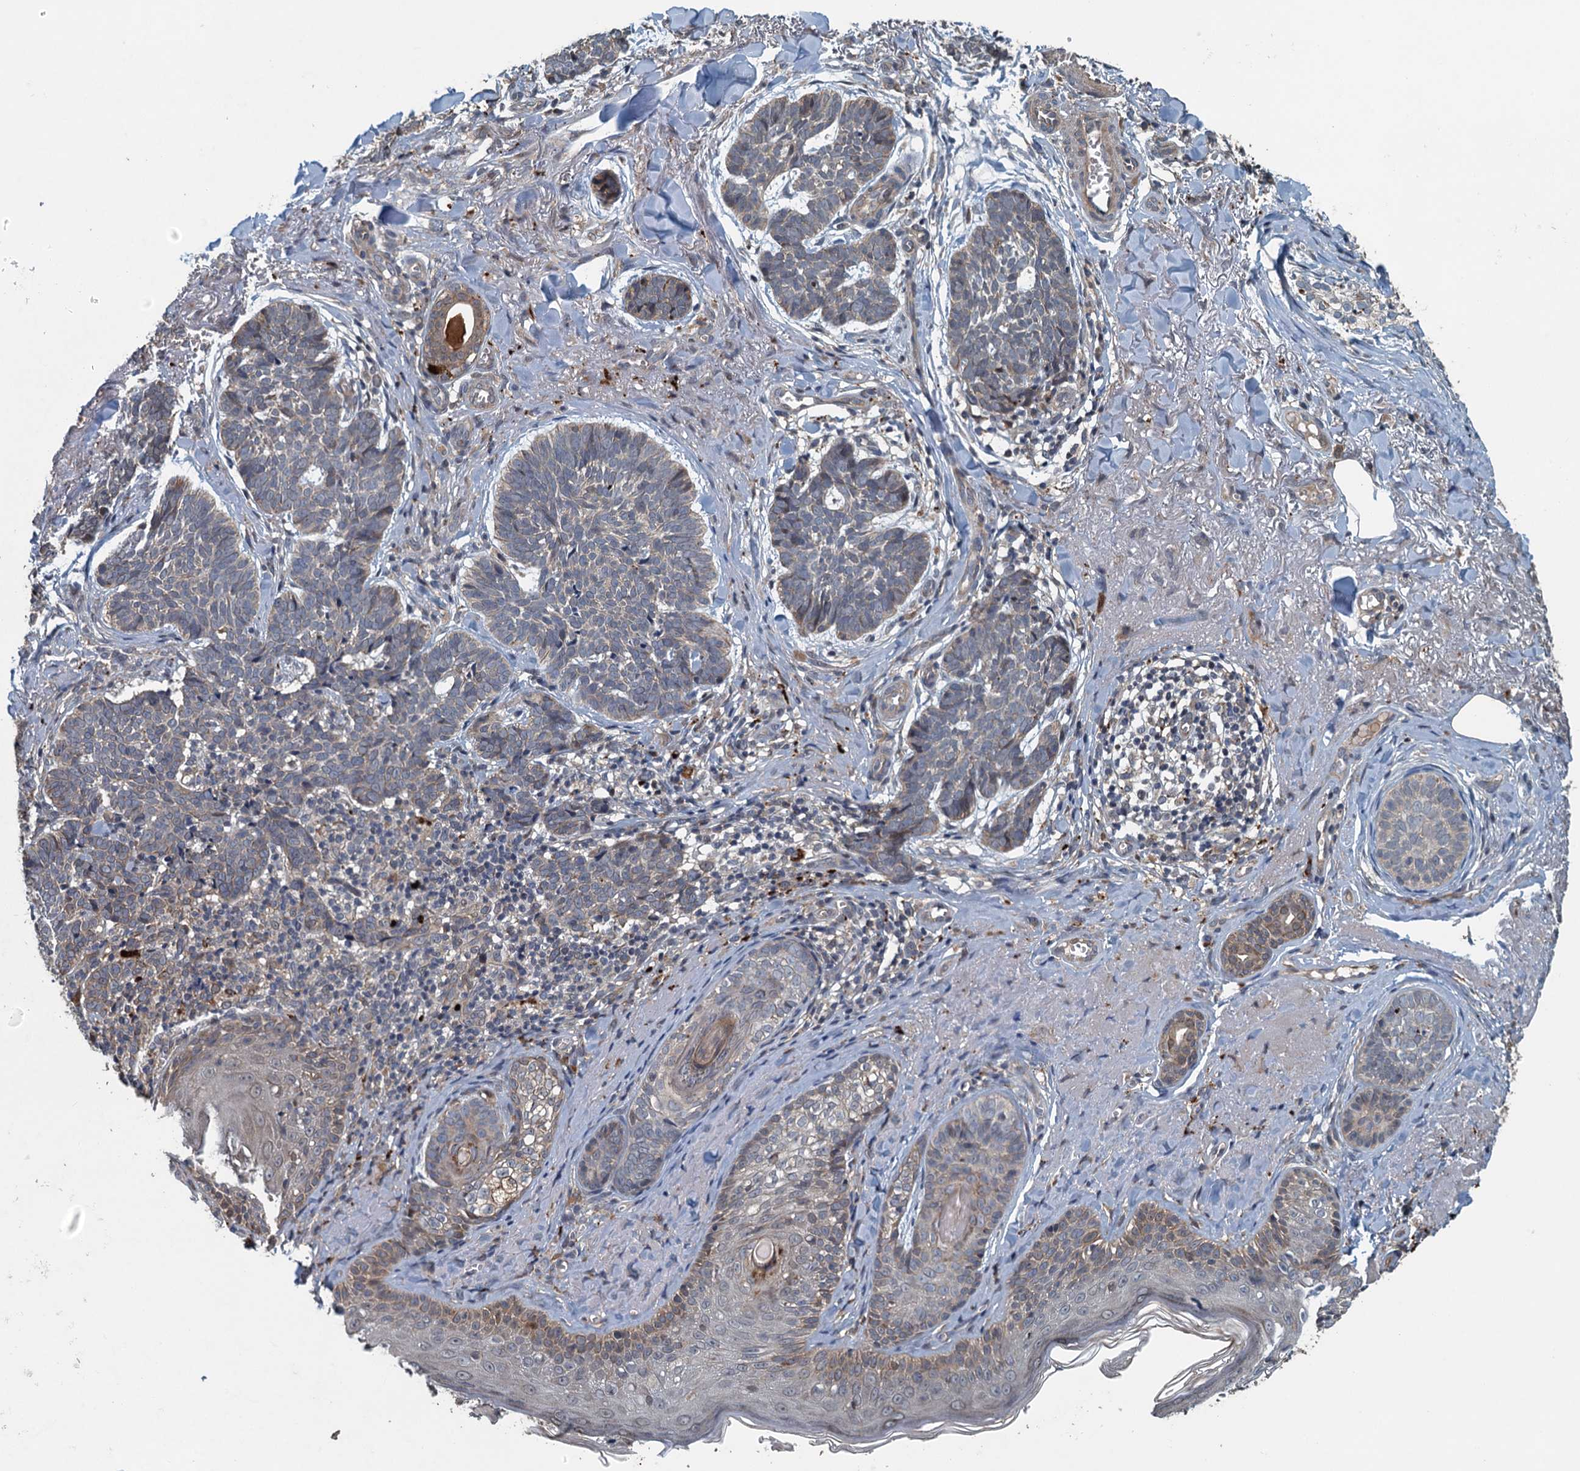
{"staining": {"intensity": "weak", "quantity": "<25%", "location": "cytoplasmic/membranous"}, "tissue": "skin cancer", "cell_type": "Tumor cells", "image_type": "cancer", "snomed": [{"axis": "morphology", "description": "Basal cell carcinoma"}, {"axis": "topography", "description": "Skin"}], "caption": "DAB (3,3'-diaminobenzidine) immunohistochemical staining of skin cancer (basal cell carcinoma) reveals no significant staining in tumor cells.", "gene": "AGRN", "patient": {"sex": "female", "age": 74}}